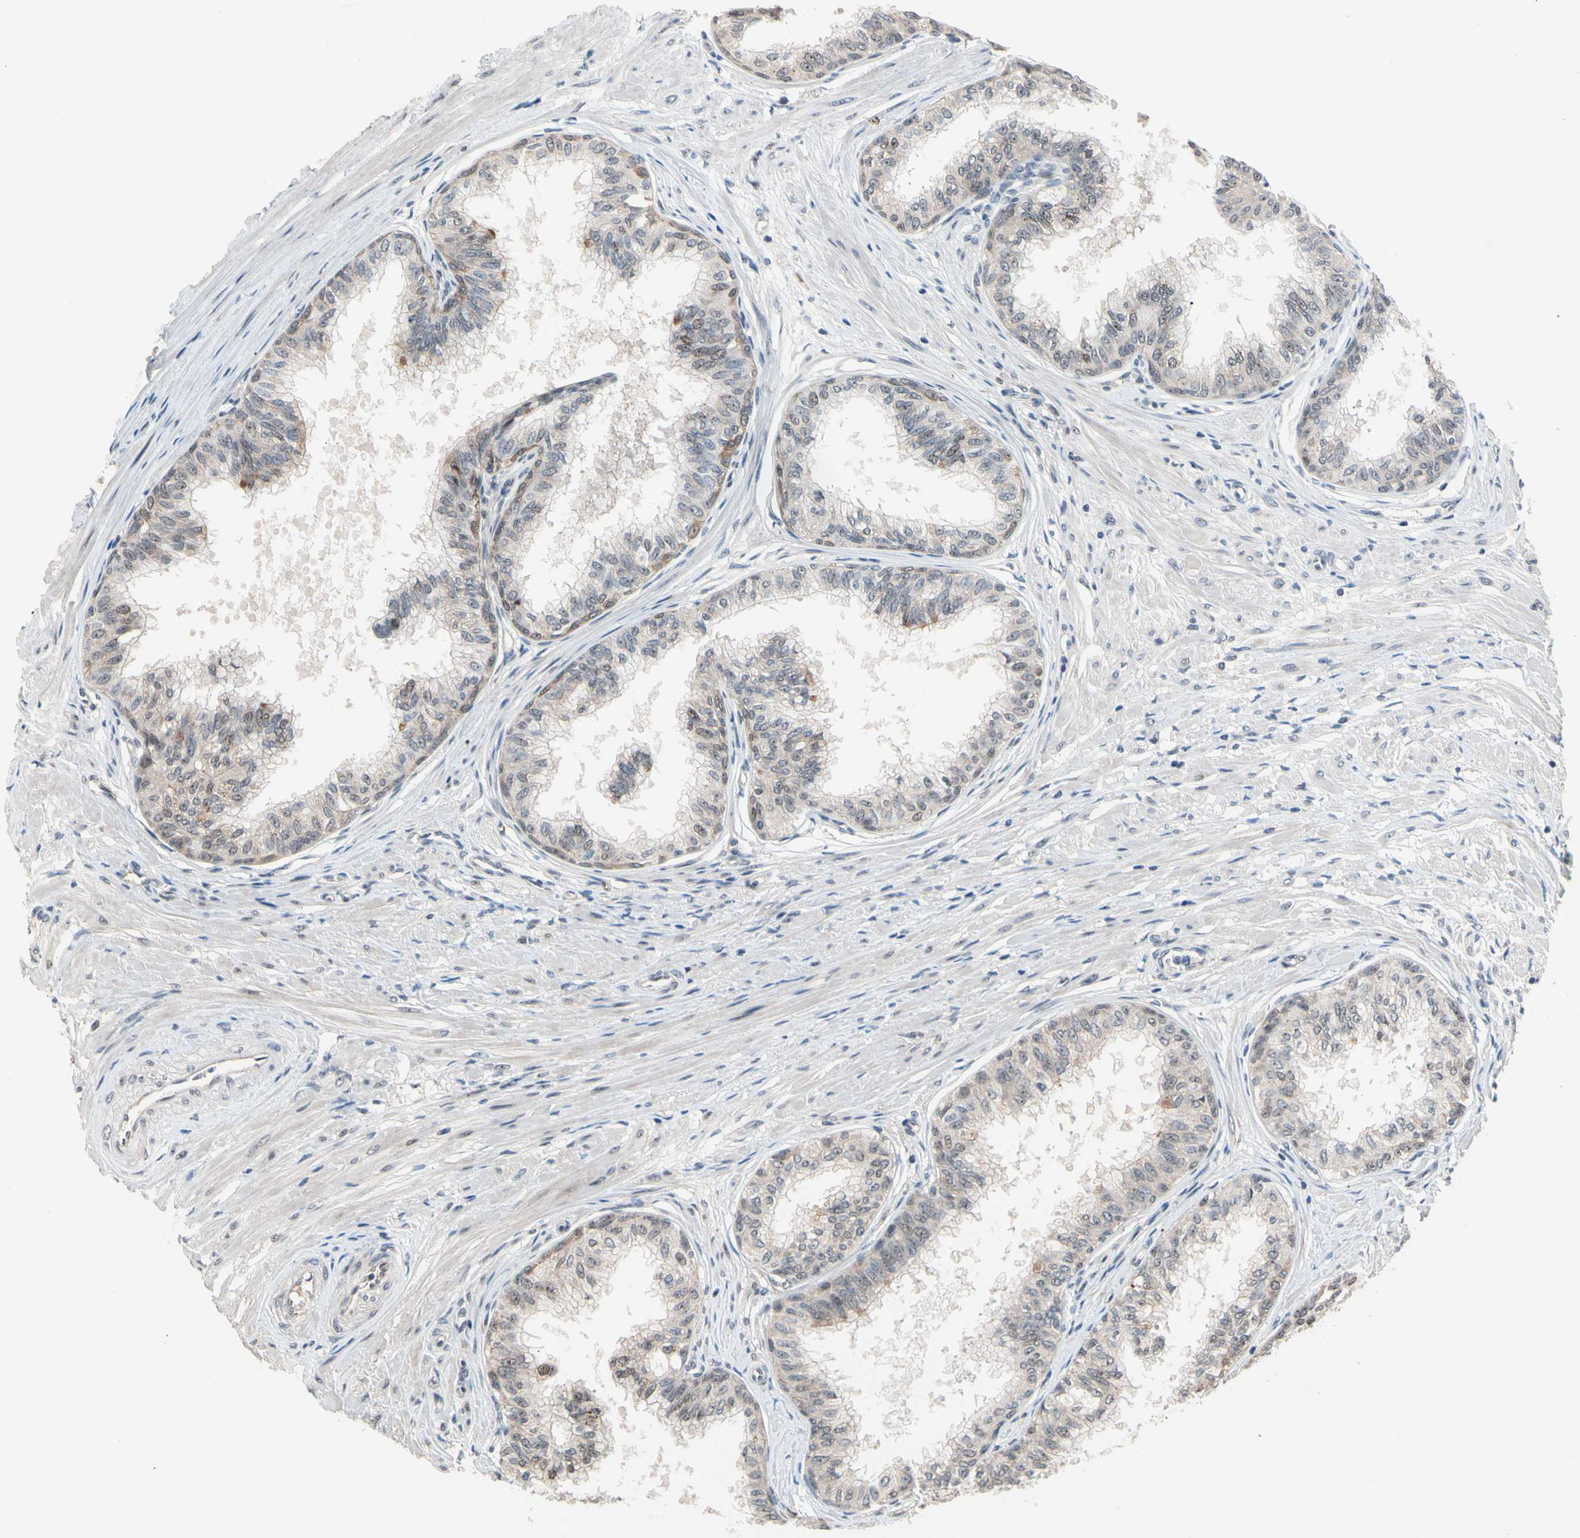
{"staining": {"intensity": "weak", "quantity": ">75%", "location": "cytoplasmic/membranous"}, "tissue": "prostate", "cell_type": "Glandular cells", "image_type": "normal", "snomed": [{"axis": "morphology", "description": "Normal tissue, NOS"}, {"axis": "topography", "description": "Prostate"}, {"axis": "topography", "description": "Seminal veicle"}], "caption": "Unremarkable prostate exhibits weak cytoplasmic/membranous expression in approximately >75% of glandular cells, visualized by immunohistochemistry. The protein is stained brown, and the nuclei are stained in blue (DAB IHC with brightfield microscopy, high magnification).", "gene": "NGEF", "patient": {"sex": "male", "age": 60}}